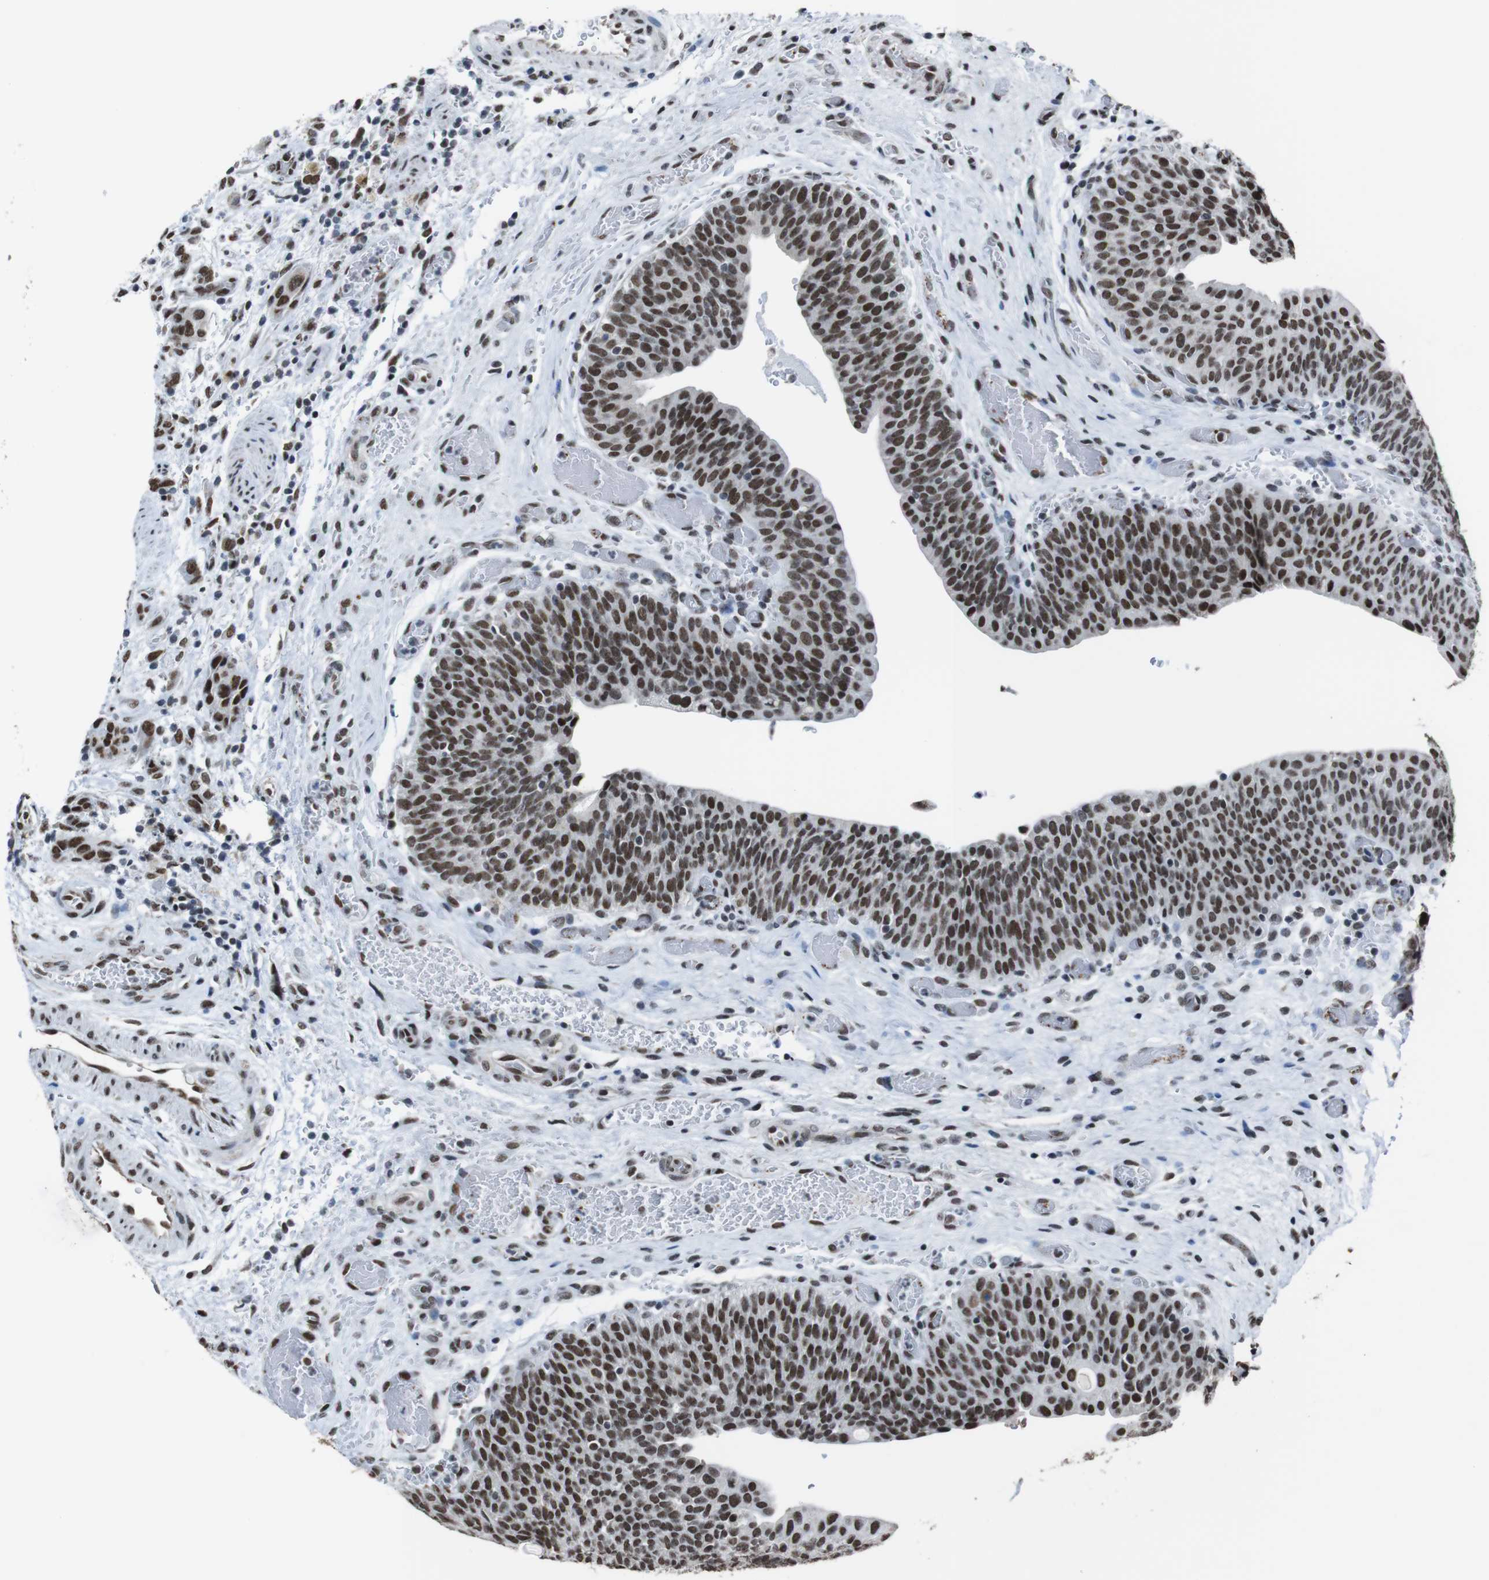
{"staining": {"intensity": "strong", "quantity": ">75%", "location": "nuclear"}, "tissue": "urothelial cancer", "cell_type": "Tumor cells", "image_type": "cancer", "snomed": [{"axis": "morphology", "description": "Urothelial carcinoma, High grade"}, {"axis": "topography", "description": "Urinary bladder"}], "caption": "About >75% of tumor cells in urothelial cancer exhibit strong nuclear protein staining as visualized by brown immunohistochemical staining.", "gene": "ROMO1", "patient": {"sex": "male", "age": 35}}